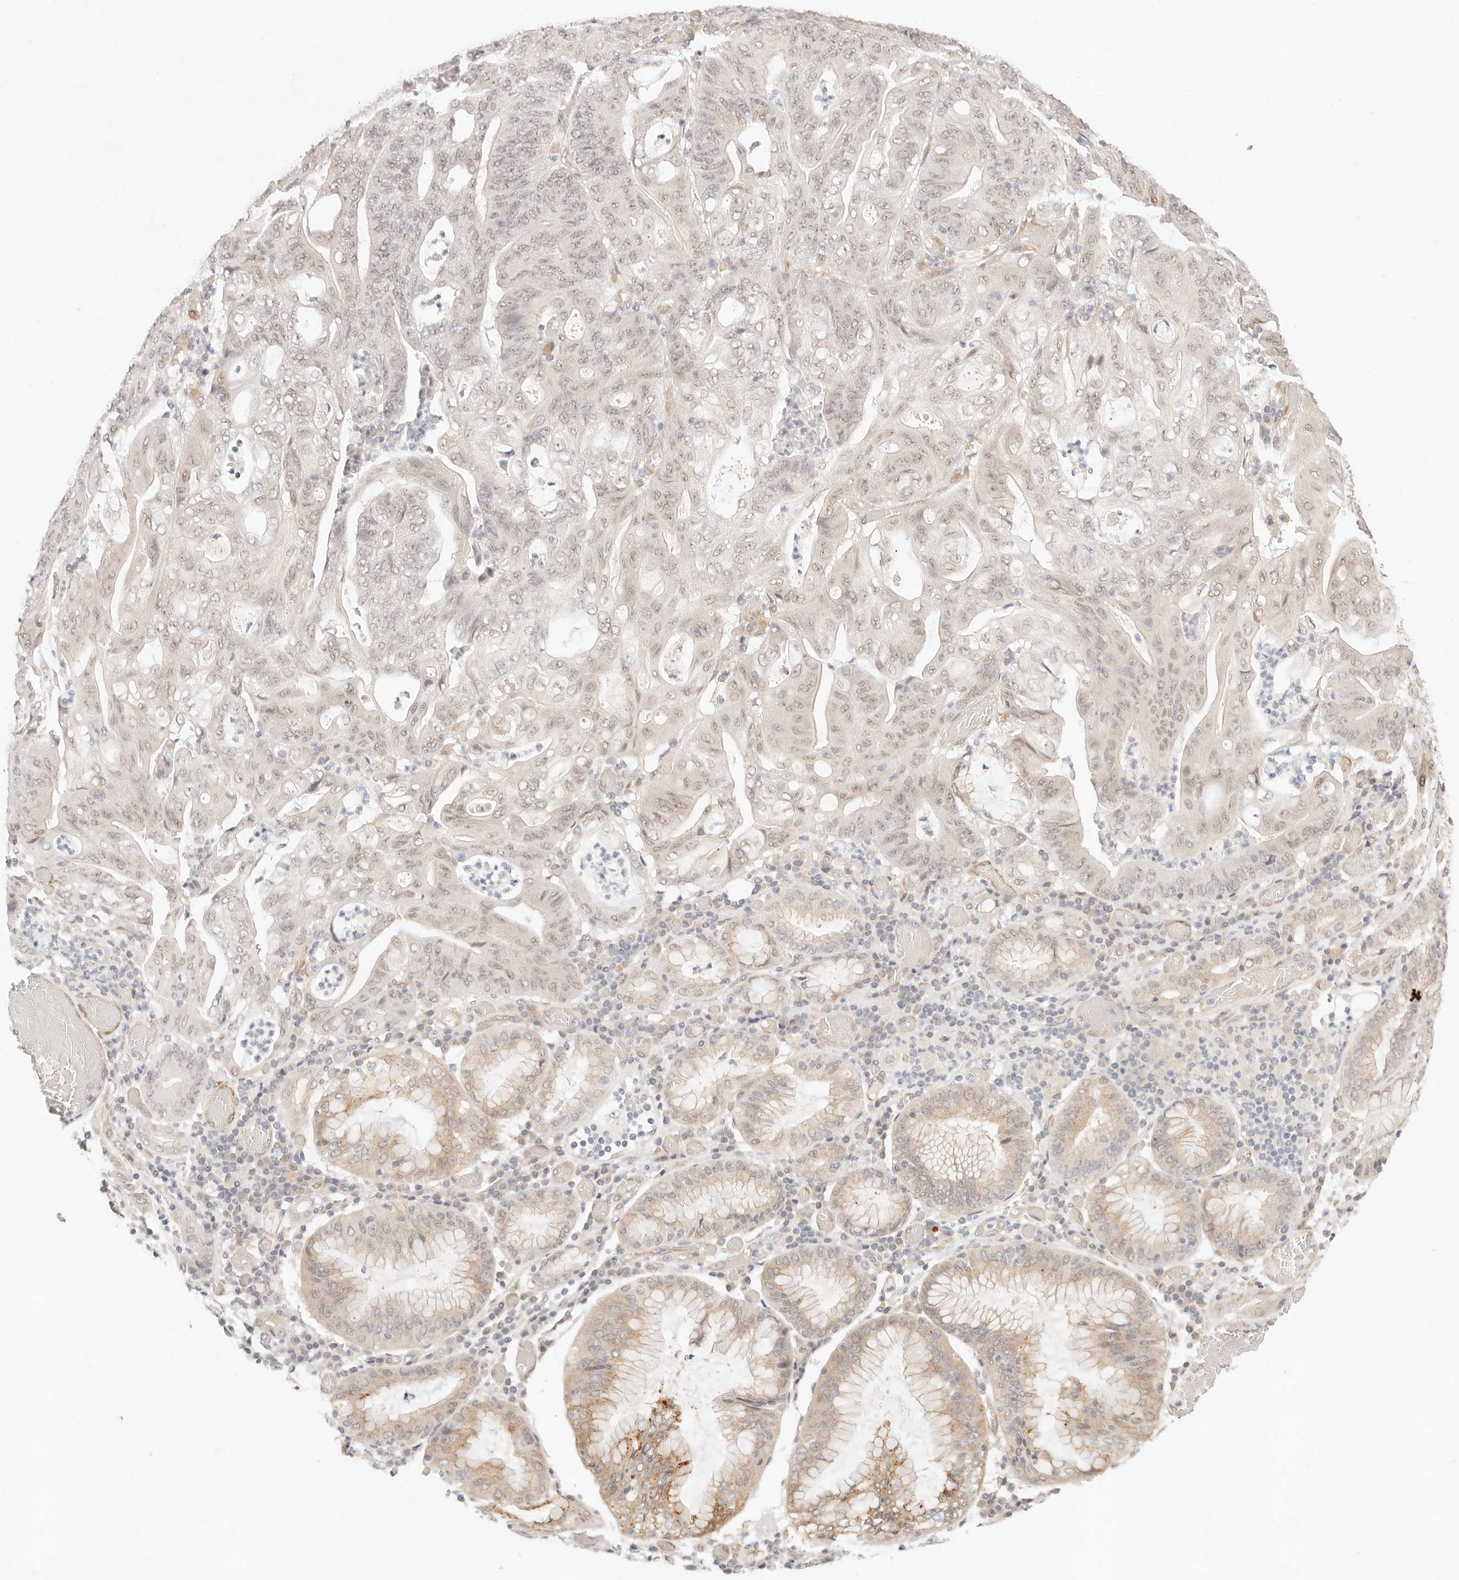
{"staining": {"intensity": "weak", "quantity": "25%-75%", "location": "cytoplasmic/membranous,nuclear"}, "tissue": "stomach cancer", "cell_type": "Tumor cells", "image_type": "cancer", "snomed": [{"axis": "morphology", "description": "Adenocarcinoma, NOS"}, {"axis": "topography", "description": "Stomach"}], "caption": "Immunohistochemistry (DAB) staining of human stomach cancer (adenocarcinoma) shows weak cytoplasmic/membranous and nuclear protein expression in approximately 25%-75% of tumor cells.", "gene": "GPR156", "patient": {"sex": "female", "age": 73}}